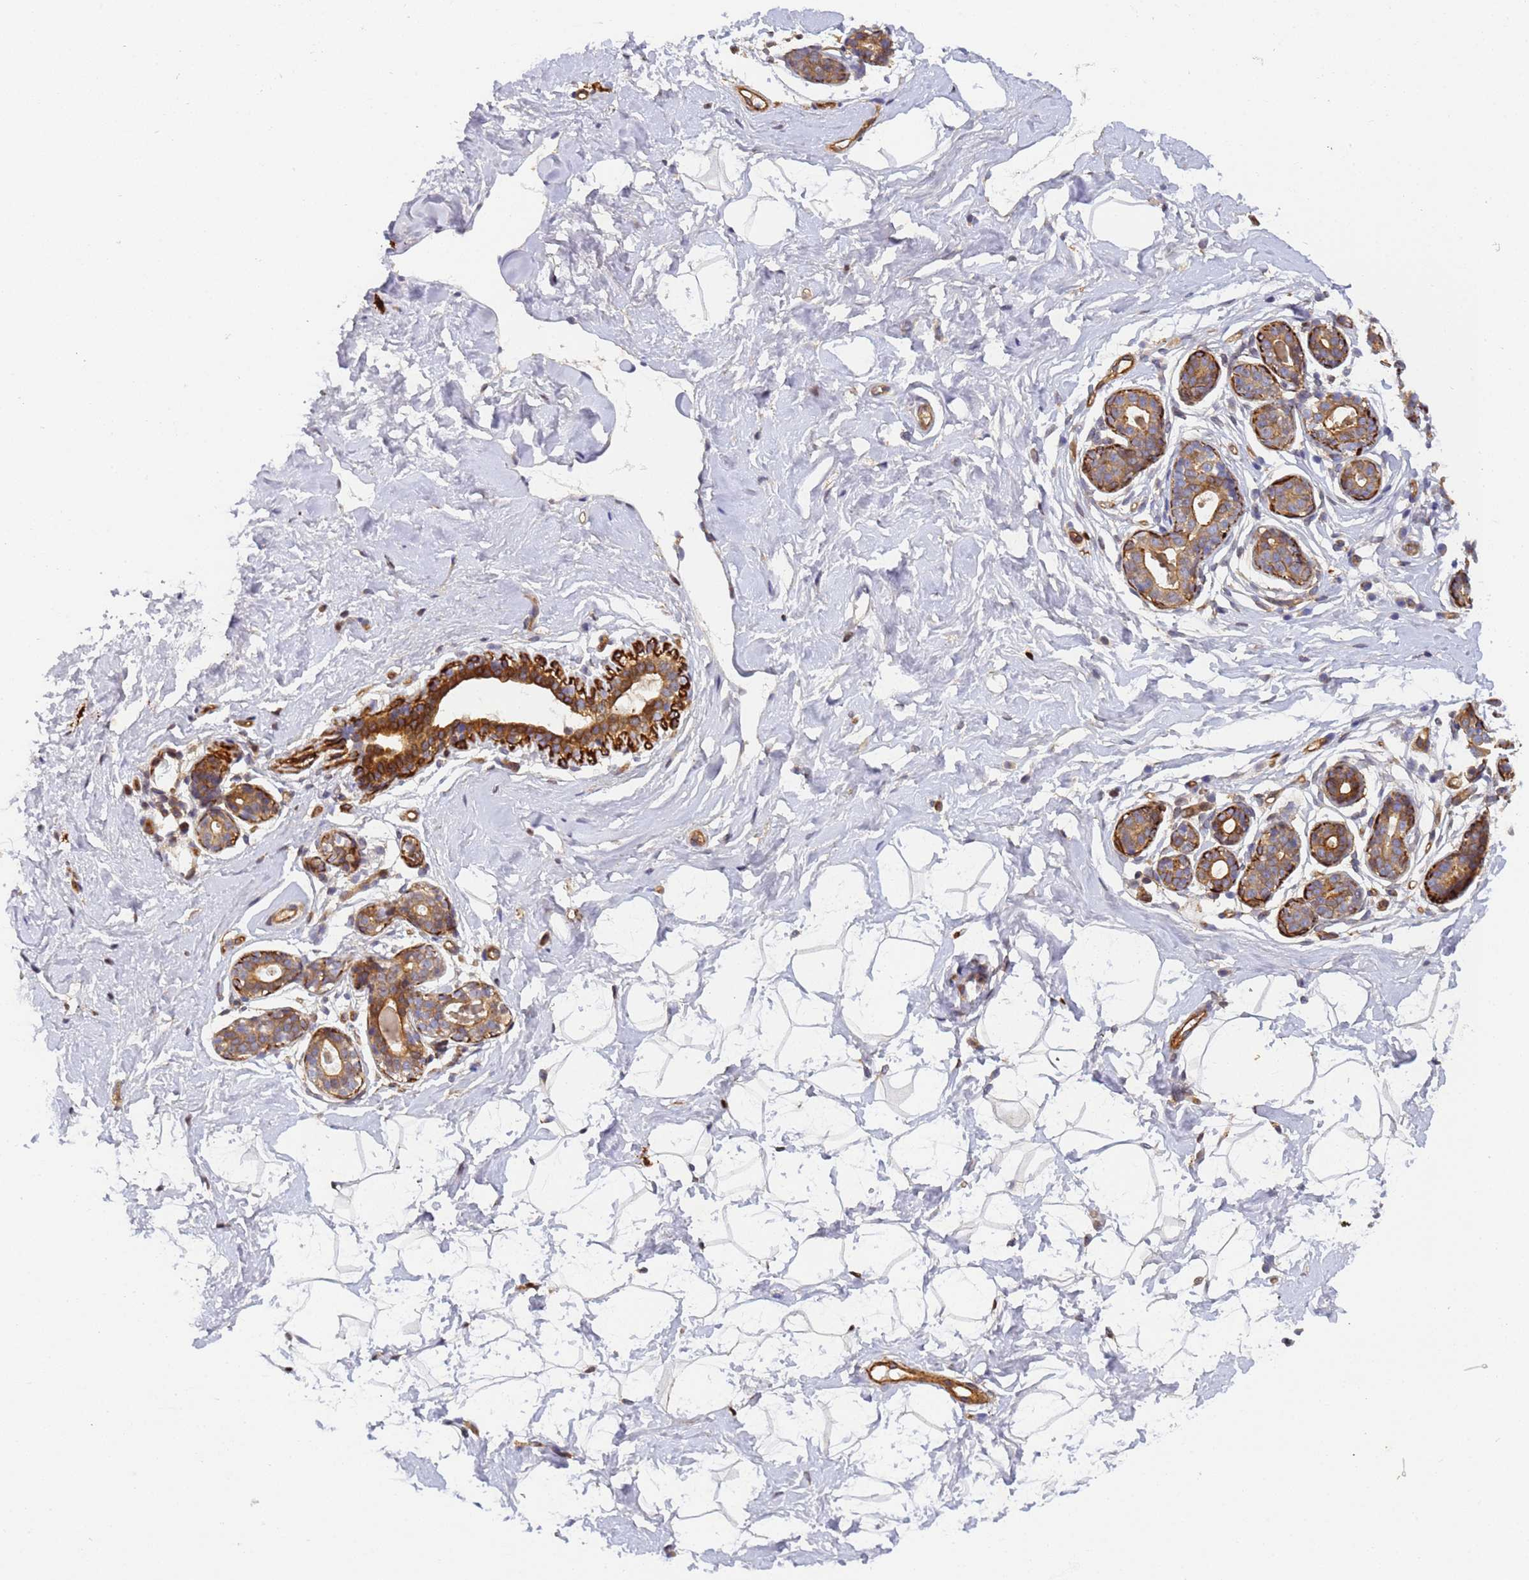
{"staining": {"intensity": "negative", "quantity": "none", "location": "none"}, "tissue": "breast", "cell_type": "Adipocytes", "image_type": "normal", "snomed": [{"axis": "morphology", "description": "Normal tissue, NOS"}, {"axis": "morphology", "description": "Adenoma, NOS"}, {"axis": "topography", "description": "Breast"}], "caption": "The immunohistochemistry (IHC) photomicrograph has no significant positivity in adipocytes of breast. (Immunohistochemistry, brightfield microscopy, high magnification).", "gene": "RALGAPA2", "patient": {"sex": "female", "age": 23}}